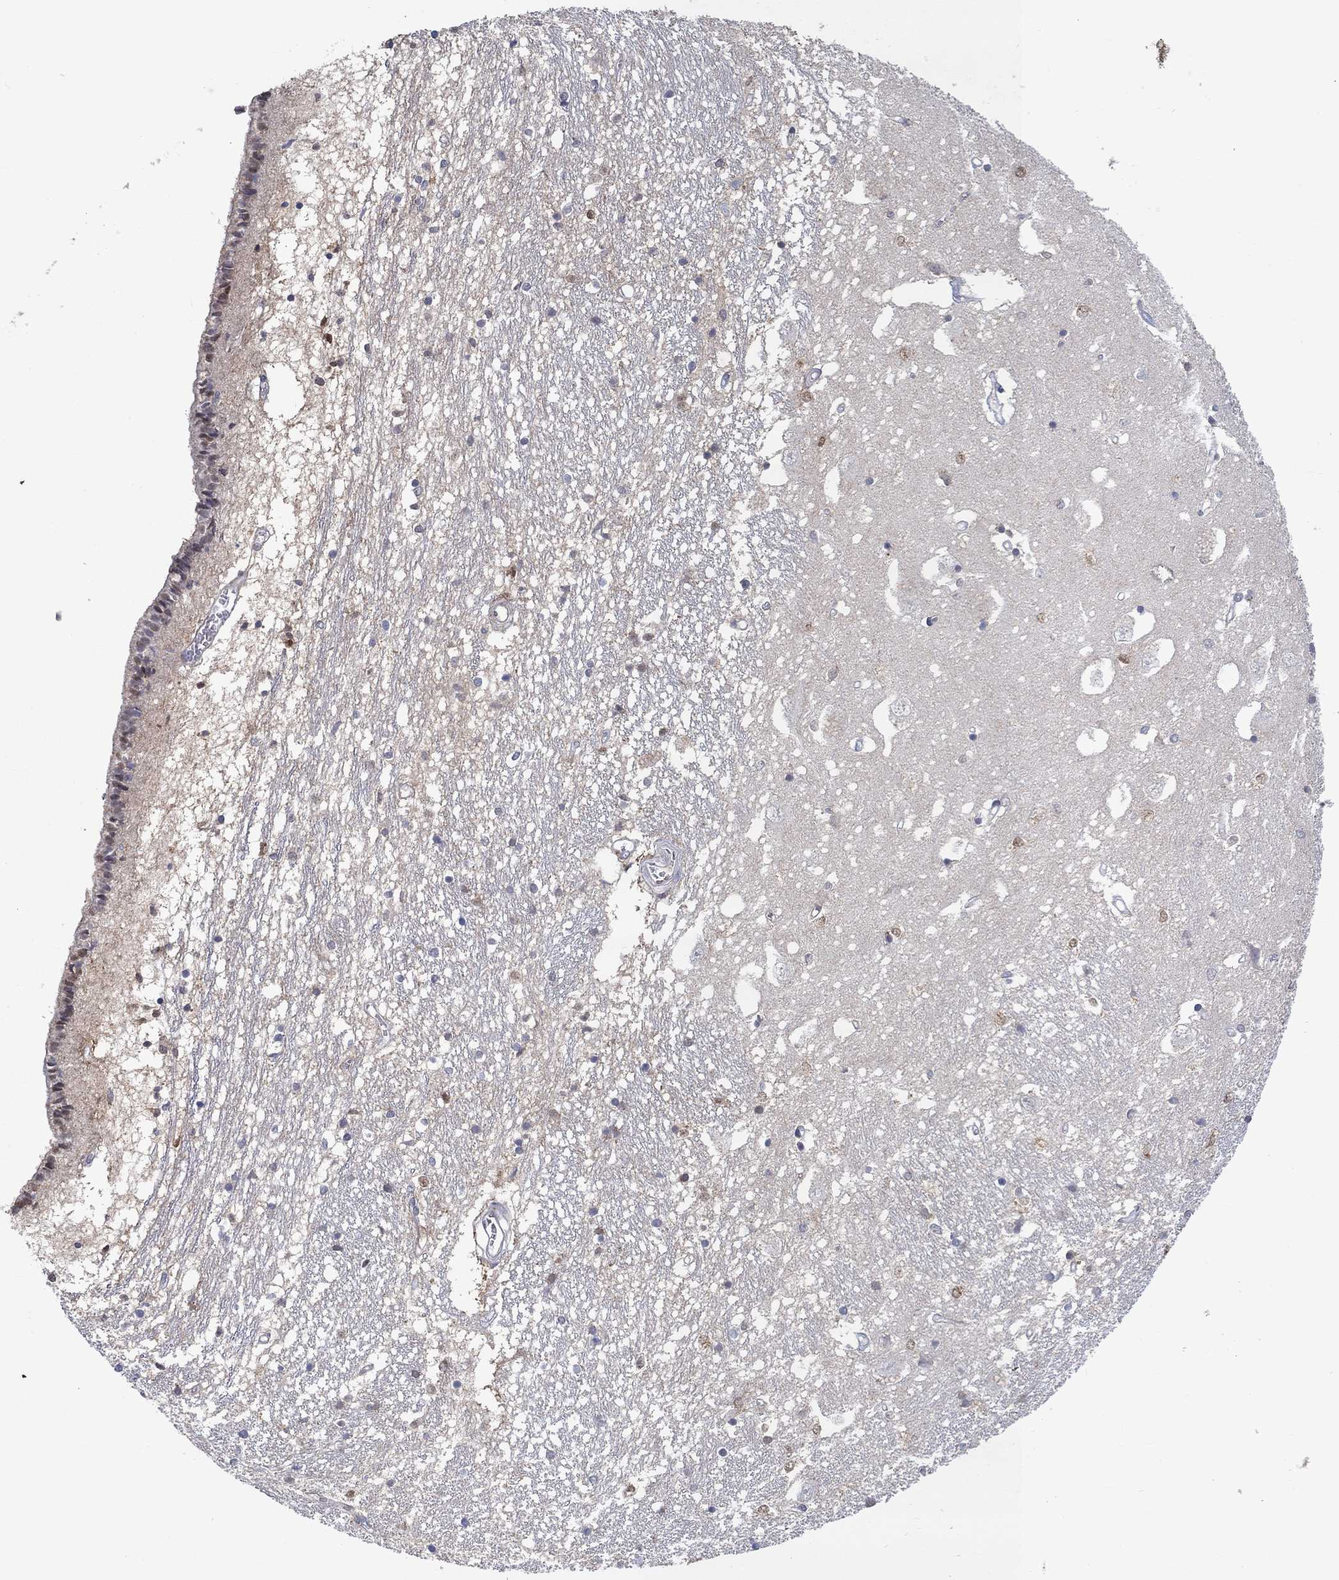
{"staining": {"intensity": "strong", "quantity": "<25%", "location": "nuclear"}, "tissue": "caudate", "cell_type": "Glial cells", "image_type": "normal", "snomed": [{"axis": "morphology", "description": "Normal tissue, NOS"}, {"axis": "topography", "description": "Lateral ventricle wall"}], "caption": "The micrograph shows immunohistochemical staining of normal caudate. There is strong nuclear staining is identified in about <25% of glial cells.", "gene": "FGF2", "patient": {"sex": "female", "age": 71}}